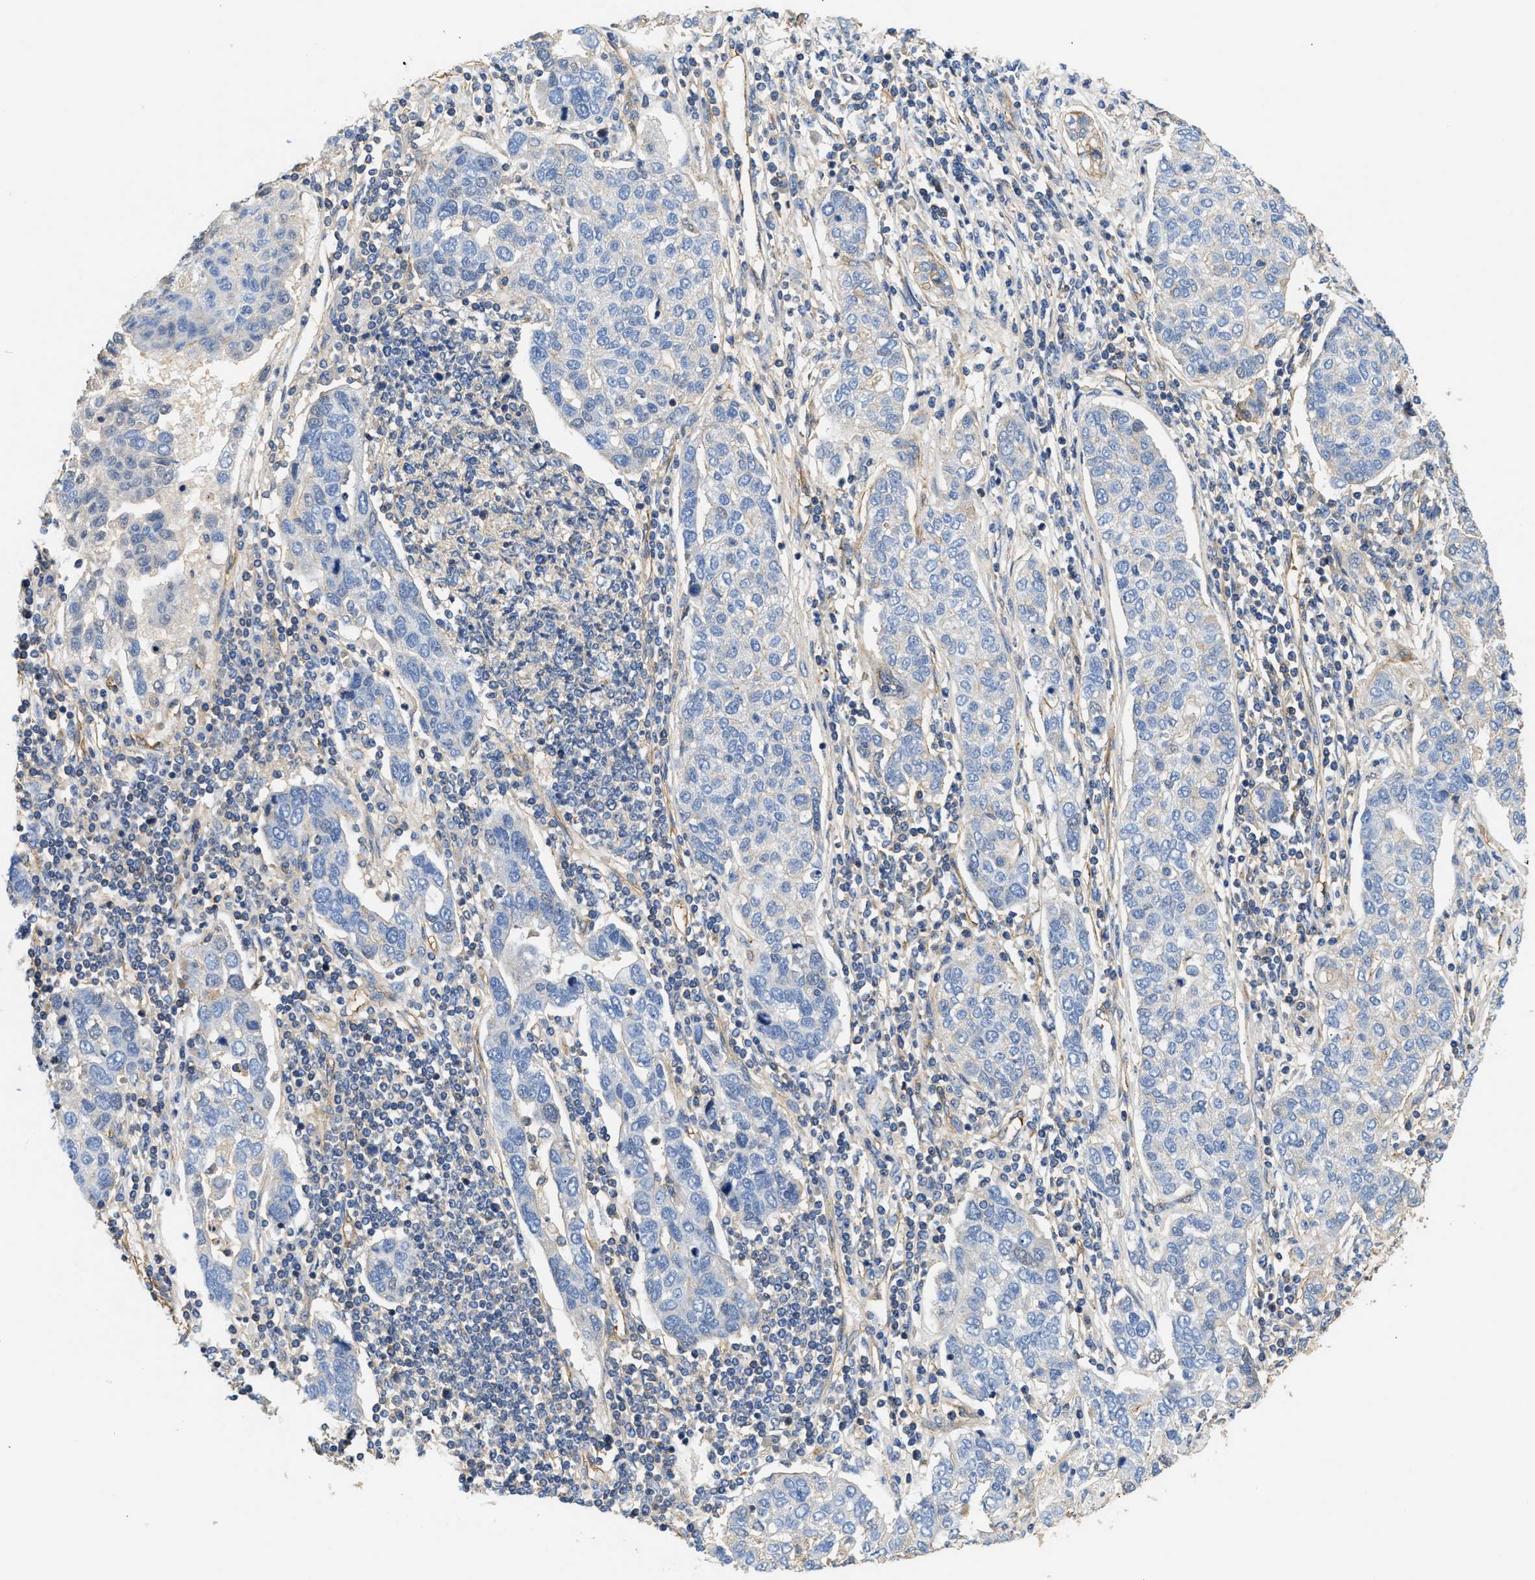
{"staining": {"intensity": "negative", "quantity": "none", "location": "none"}, "tissue": "pancreatic cancer", "cell_type": "Tumor cells", "image_type": "cancer", "snomed": [{"axis": "morphology", "description": "Adenocarcinoma, NOS"}, {"axis": "topography", "description": "Pancreas"}], "caption": "Pancreatic cancer was stained to show a protein in brown. There is no significant staining in tumor cells.", "gene": "SAMD9L", "patient": {"sex": "female", "age": 61}}